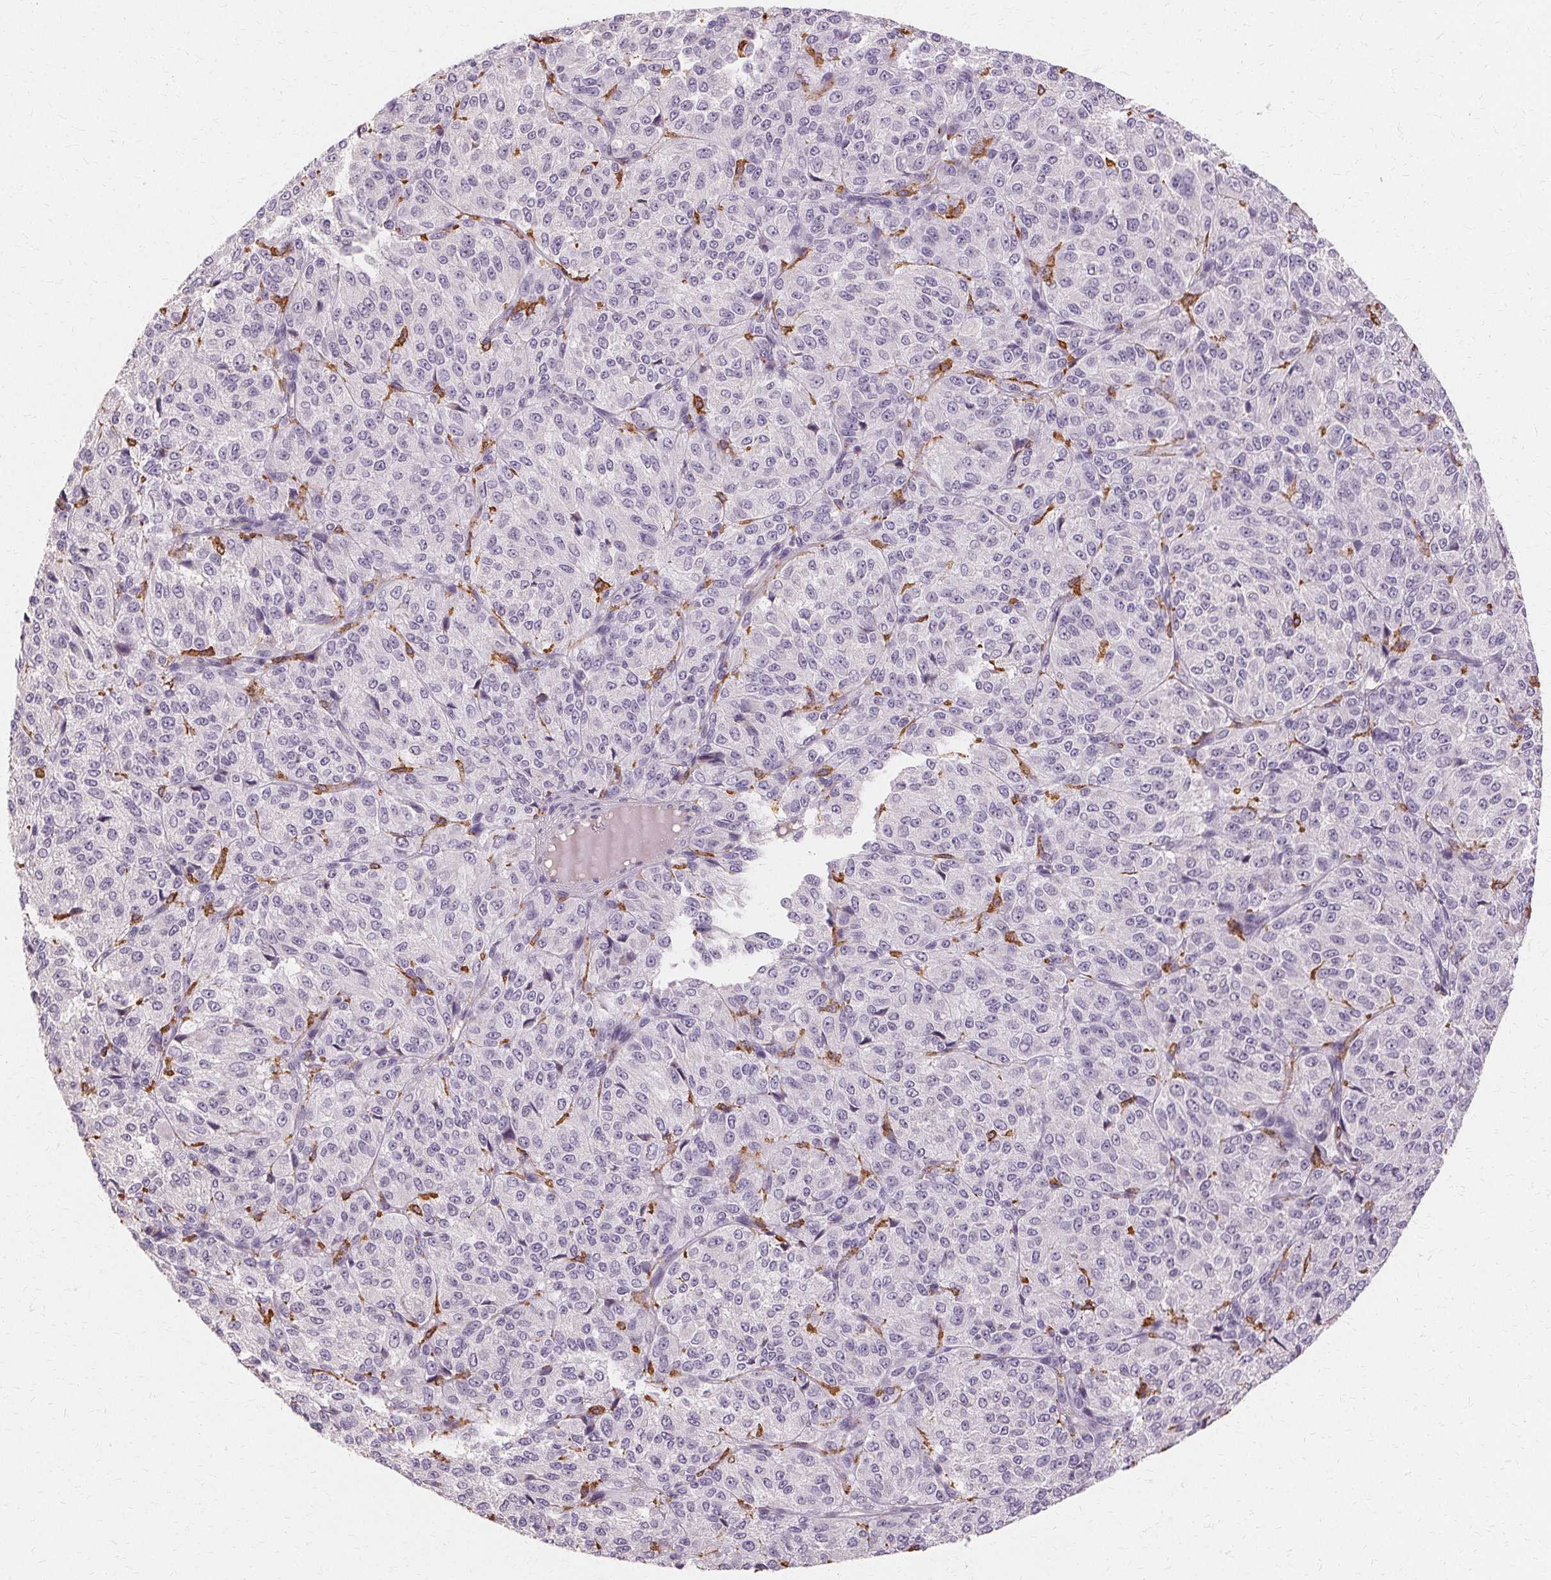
{"staining": {"intensity": "negative", "quantity": "none", "location": "none"}, "tissue": "melanoma", "cell_type": "Tumor cells", "image_type": "cancer", "snomed": [{"axis": "morphology", "description": "Malignant melanoma, Metastatic site"}, {"axis": "topography", "description": "Brain"}], "caption": "High power microscopy photomicrograph of an immunohistochemistry (IHC) histopathology image of melanoma, revealing no significant expression in tumor cells.", "gene": "IFNGR1", "patient": {"sex": "female", "age": 56}}